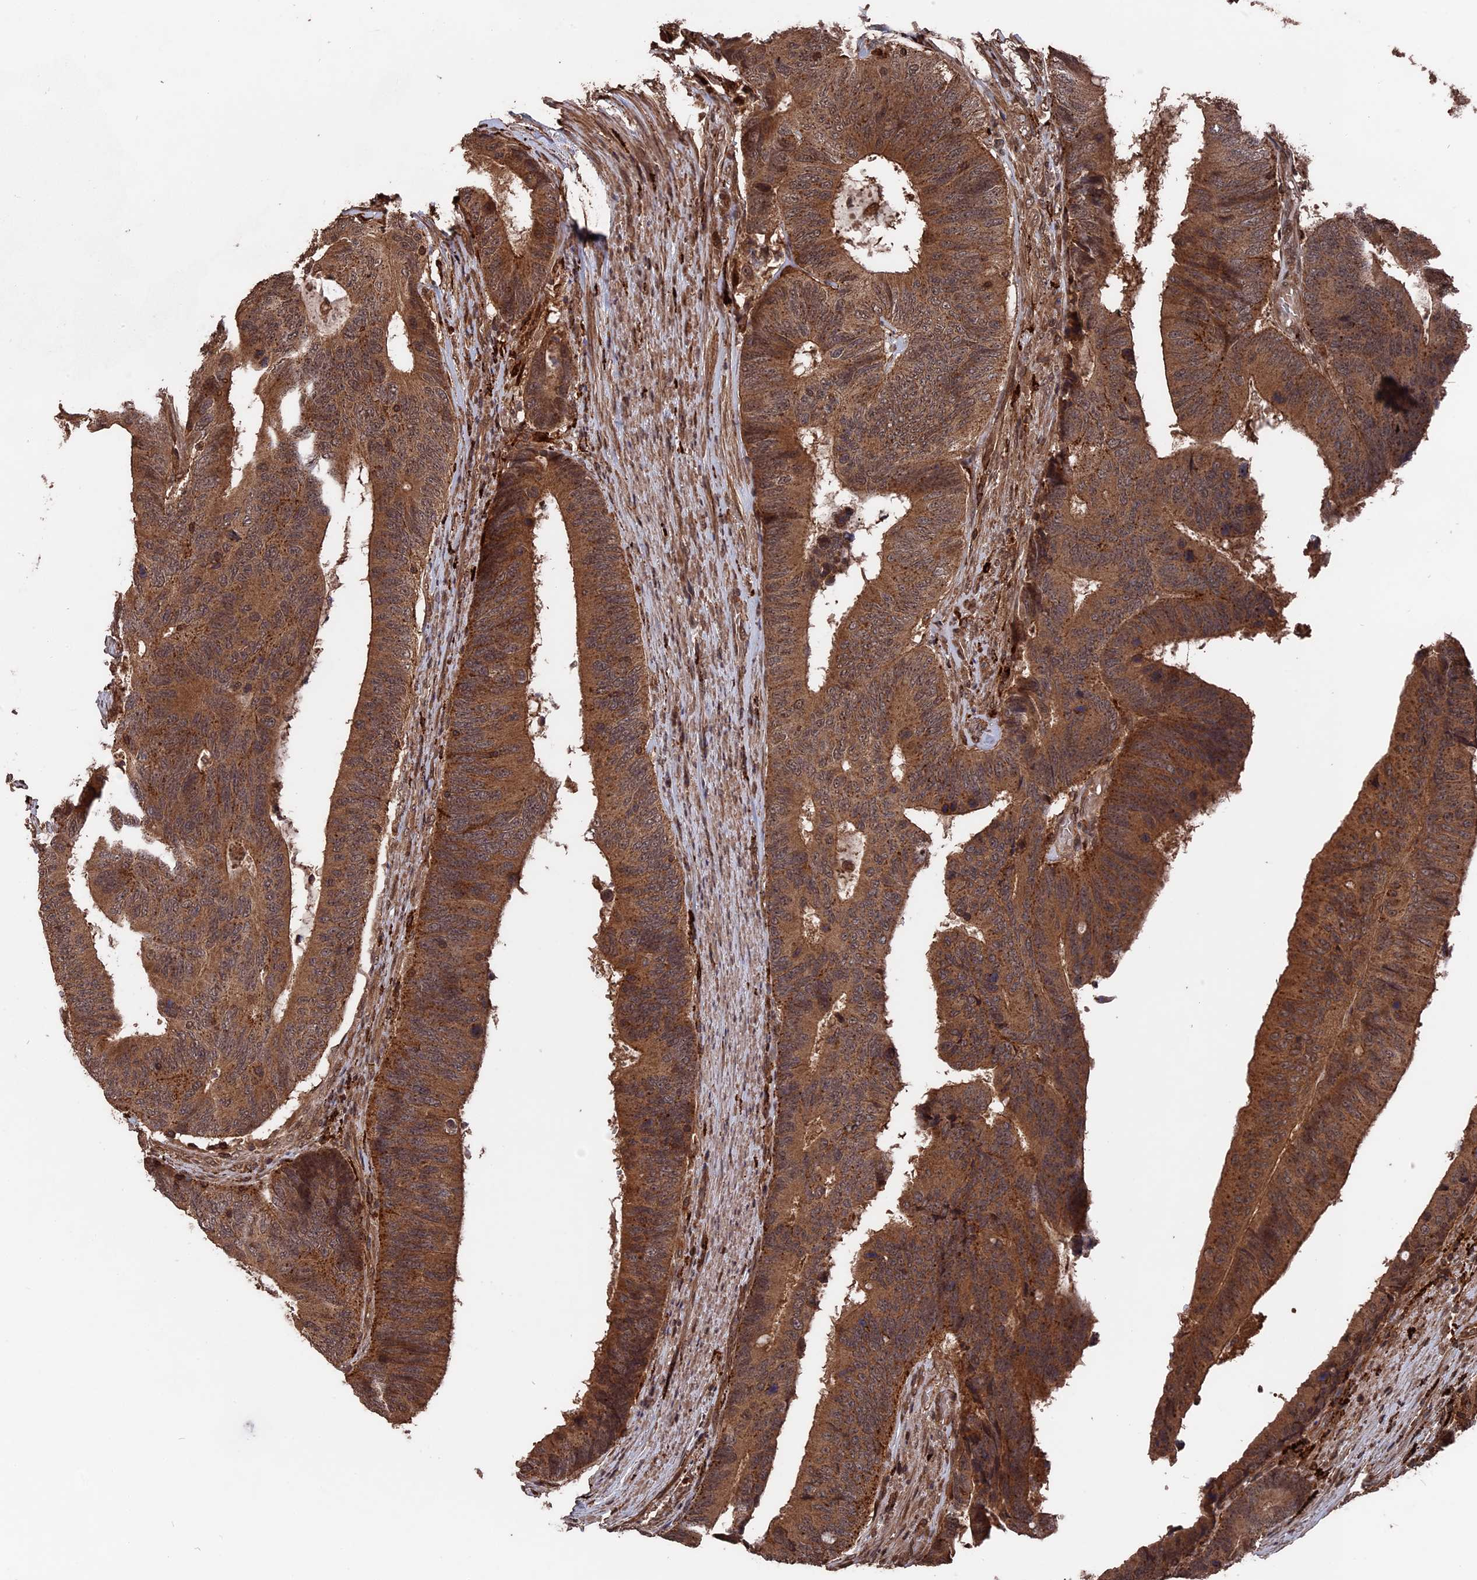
{"staining": {"intensity": "strong", "quantity": ">75%", "location": "cytoplasmic/membranous"}, "tissue": "colorectal cancer", "cell_type": "Tumor cells", "image_type": "cancer", "snomed": [{"axis": "morphology", "description": "Adenocarcinoma, NOS"}, {"axis": "topography", "description": "Colon"}], "caption": "Colorectal adenocarcinoma stained with DAB immunohistochemistry demonstrates high levels of strong cytoplasmic/membranous expression in approximately >75% of tumor cells. (Brightfield microscopy of DAB IHC at high magnification).", "gene": "TELO2", "patient": {"sex": "male", "age": 87}}